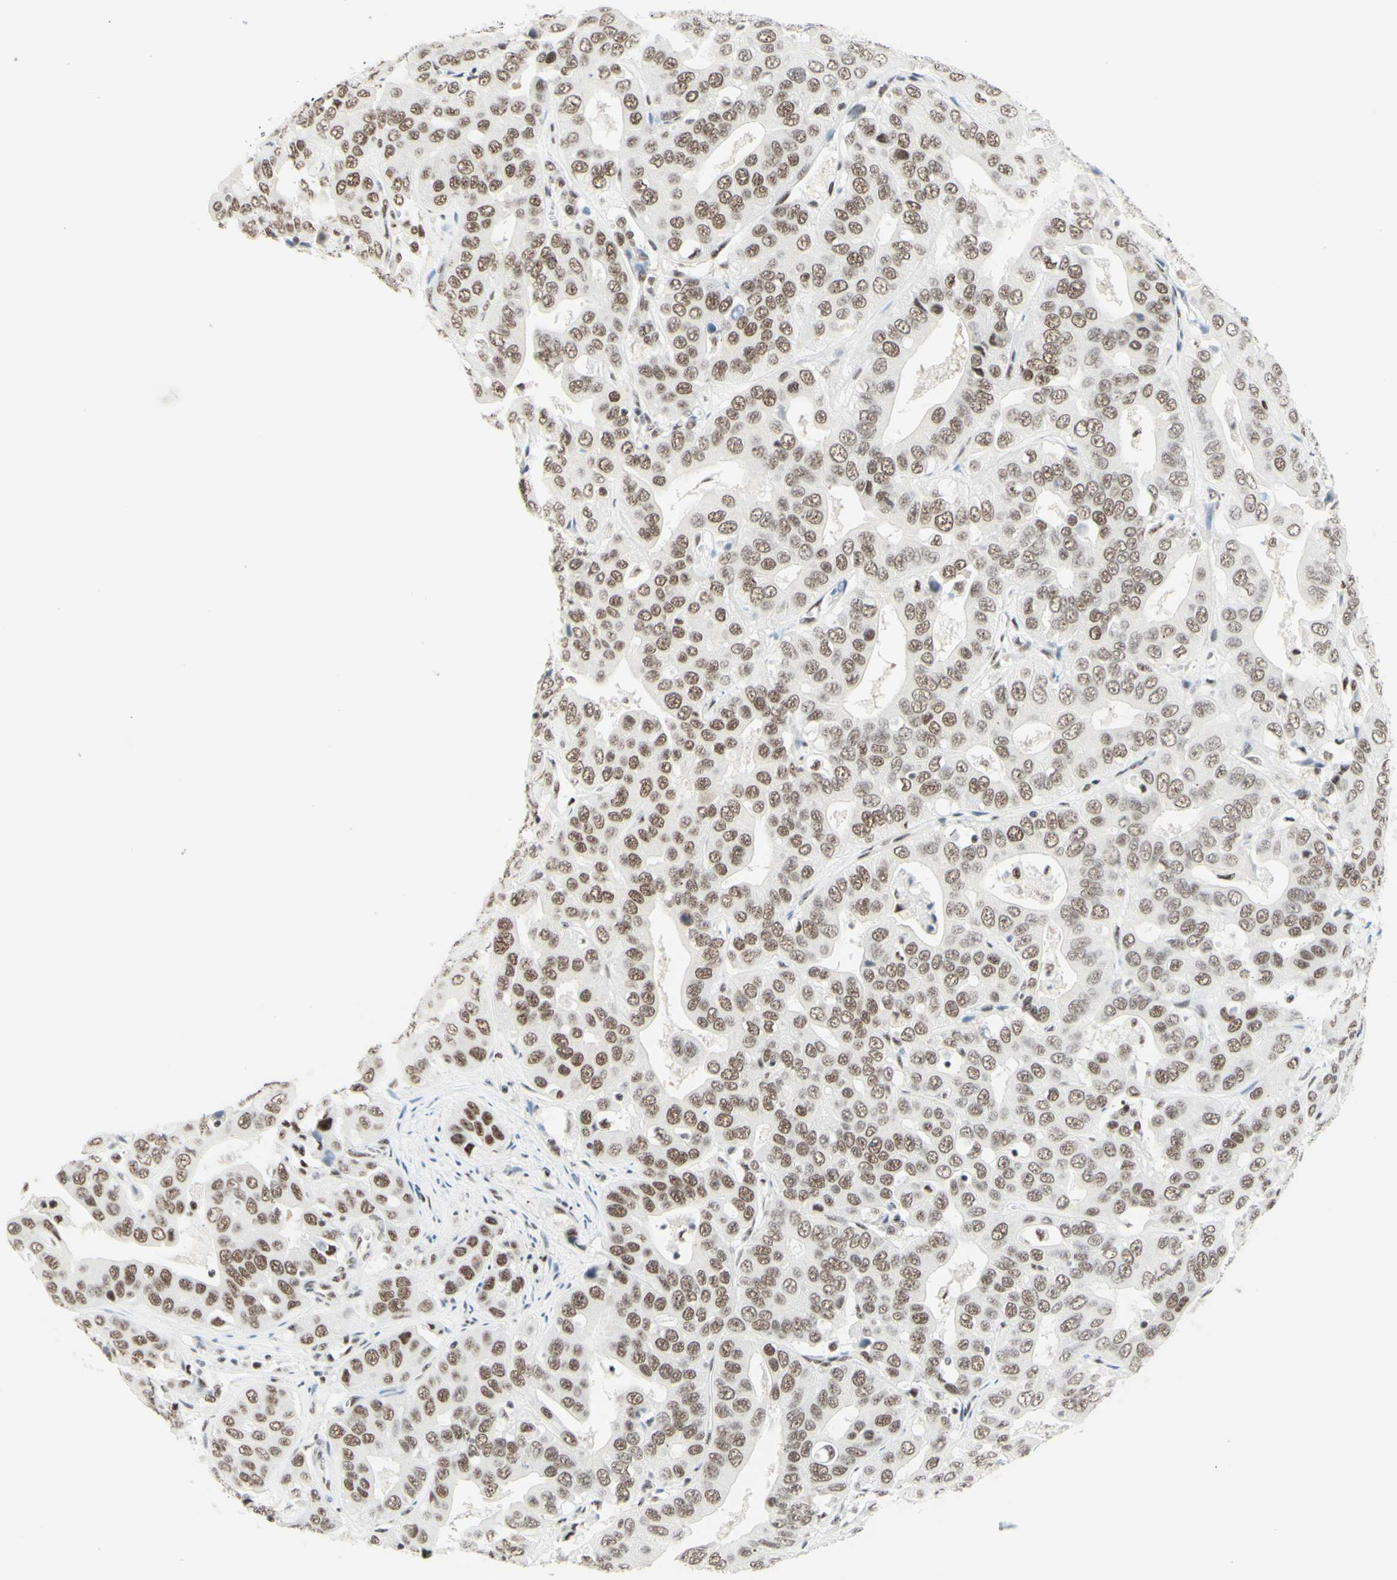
{"staining": {"intensity": "moderate", "quantity": ">75%", "location": "cytoplasmic/membranous,nuclear"}, "tissue": "liver cancer", "cell_type": "Tumor cells", "image_type": "cancer", "snomed": [{"axis": "morphology", "description": "Cholangiocarcinoma"}, {"axis": "topography", "description": "Liver"}], "caption": "An image showing moderate cytoplasmic/membranous and nuclear expression in approximately >75% of tumor cells in liver cancer, as visualized by brown immunohistochemical staining.", "gene": "WTAP", "patient": {"sex": "female", "age": 52}}